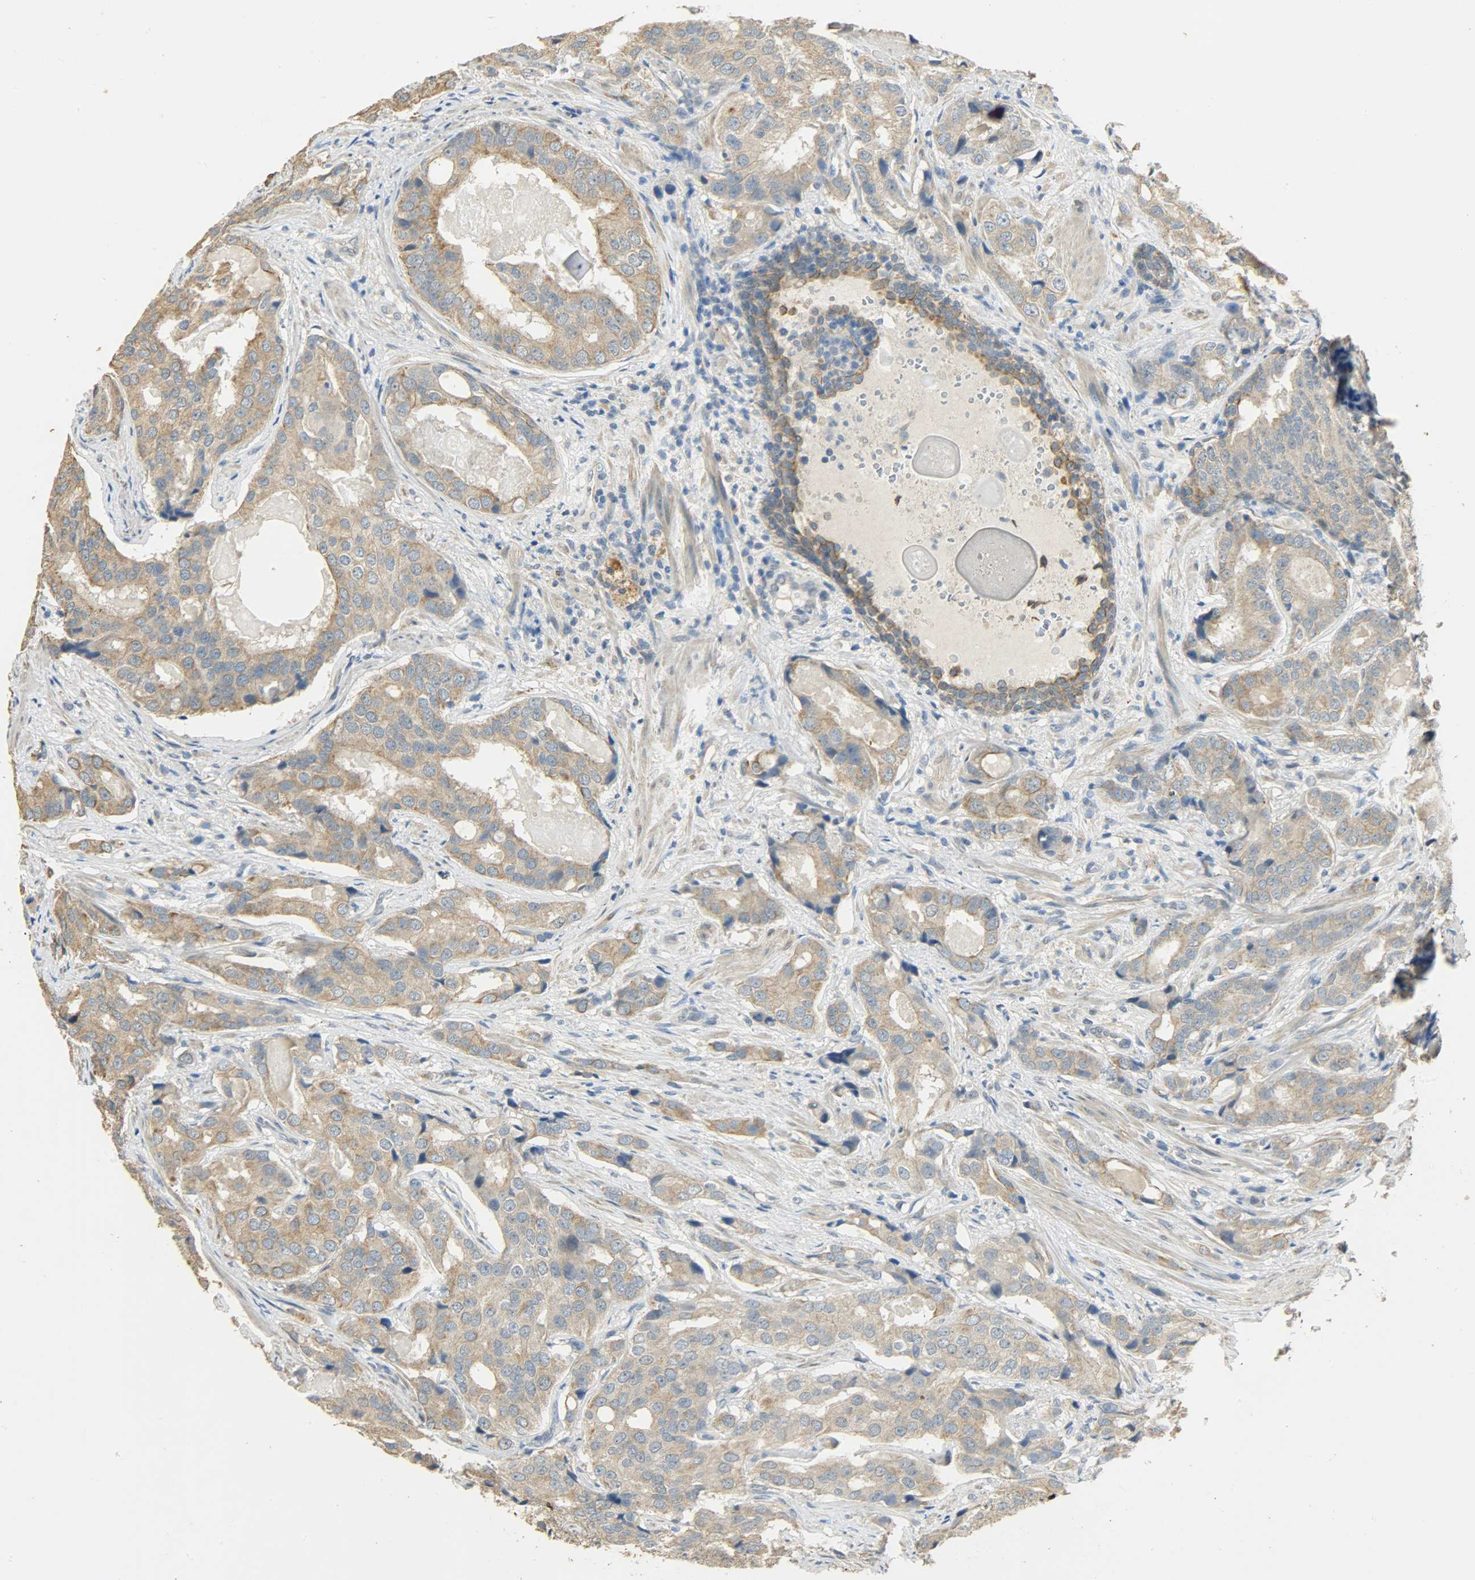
{"staining": {"intensity": "moderate", "quantity": ">75%", "location": "cytoplasmic/membranous"}, "tissue": "prostate cancer", "cell_type": "Tumor cells", "image_type": "cancer", "snomed": [{"axis": "morphology", "description": "Adenocarcinoma, High grade"}, {"axis": "topography", "description": "Prostate"}], "caption": "DAB immunohistochemical staining of human prostate cancer (adenocarcinoma (high-grade)) exhibits moderate cytoplasmic/membranous protein staining in about >75% of tumor cells.", "gene": "USP13", "patient": {"sex": "male", "age": 58}}